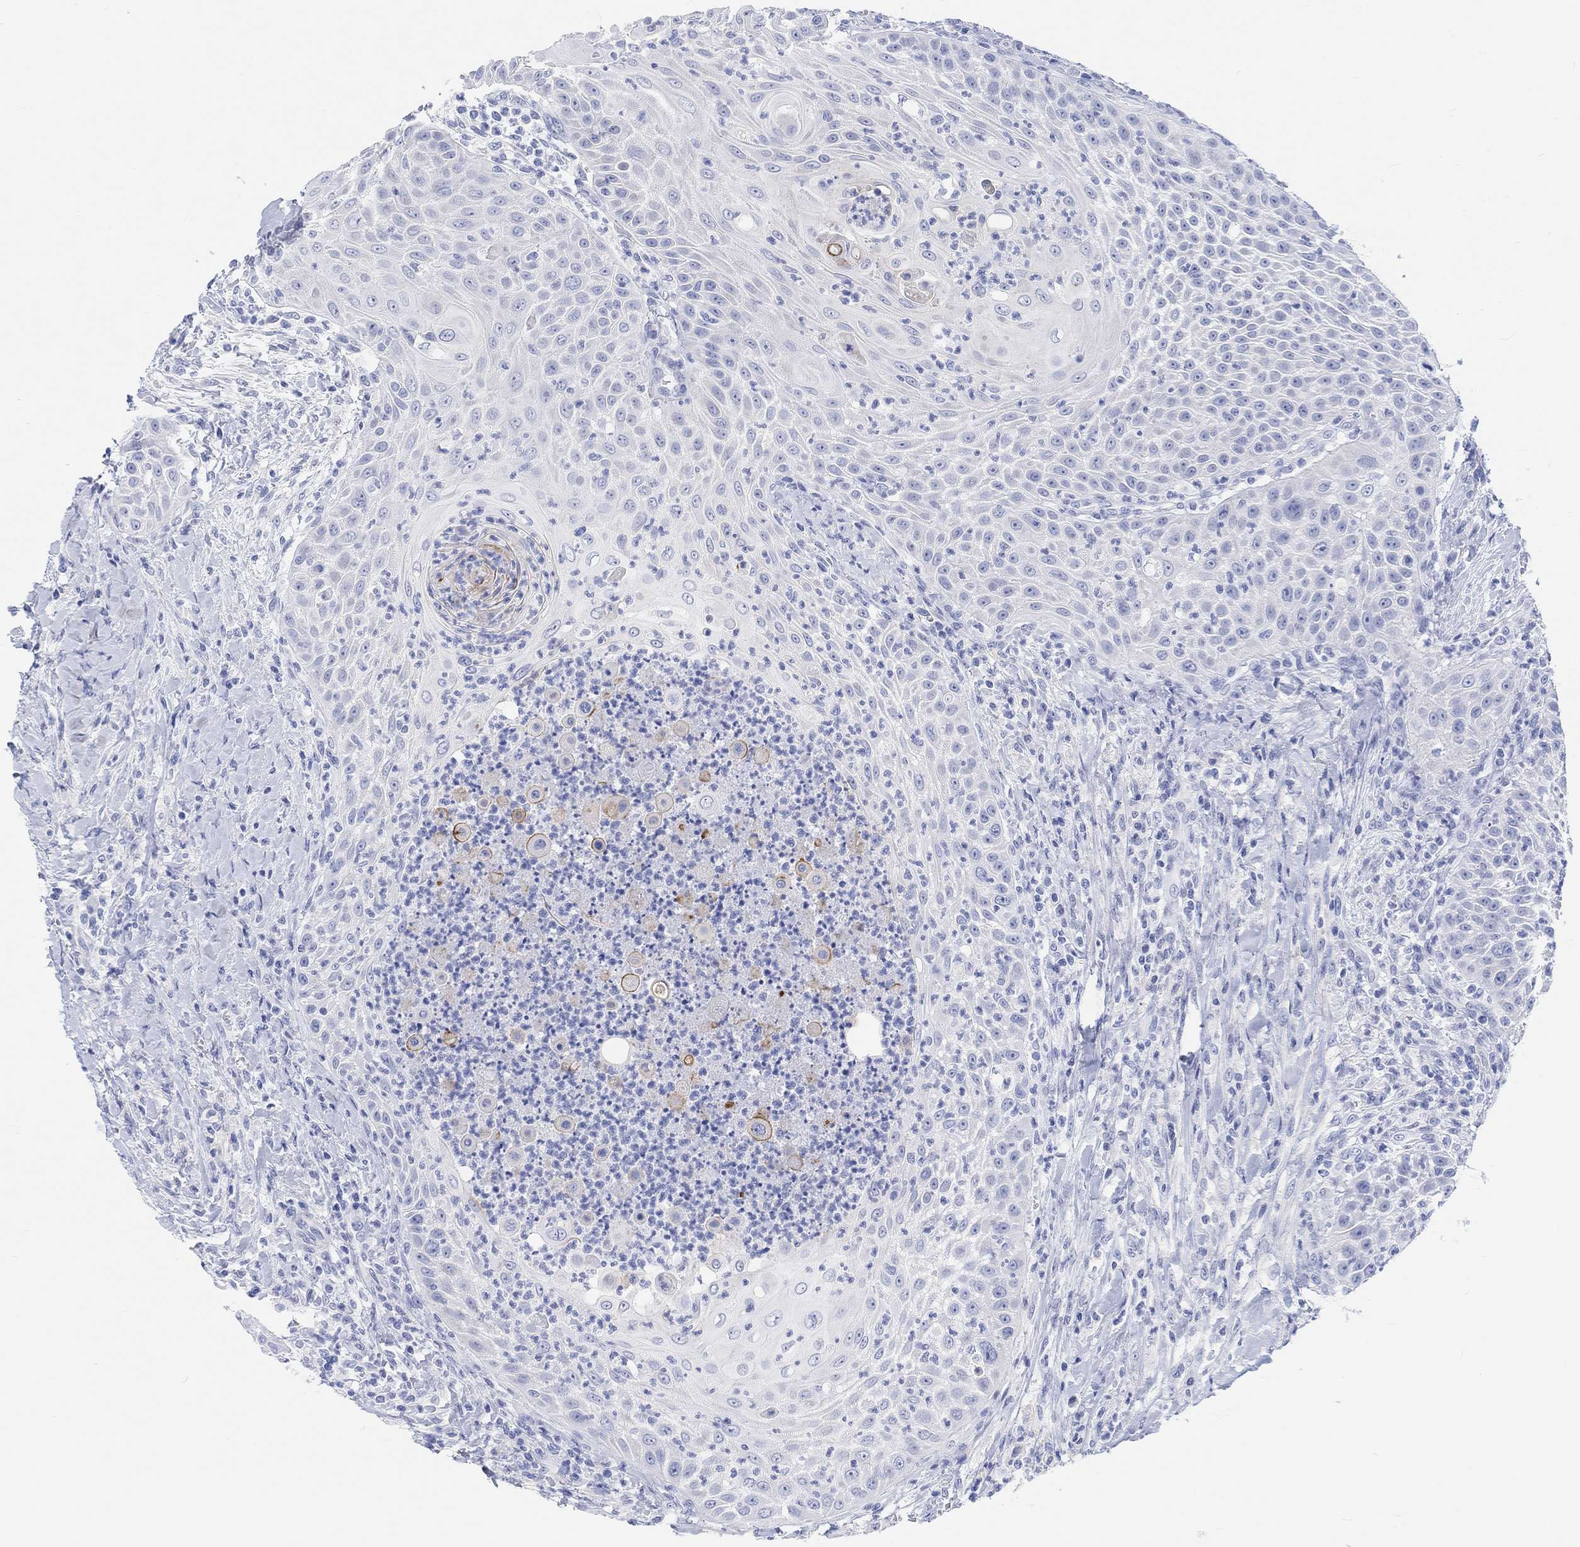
{"staining": {"intensity": "negative", "quantity": "none", "location": "none"}, "tissue": "head and neck cancer", "cell_type": "Tumor cells", "image_type": "cancer", "snomed": [{"axis": "morphology", "description": "Squamous cell carcinoma, NOS"}, {"axis": "topography", "description": "Head-Neck"}], "caption": "Immunohistochemistry of human squamous cell carcinoma (head and neck) shows no staining in tumor cells. Brightfield microscopy of immunohistochemistry stained with DAB (brown) and hematoxylin (blue), captured at high magnification.", "gene": "XIRP2", "patient": {"sex": "male", "age": 69}}